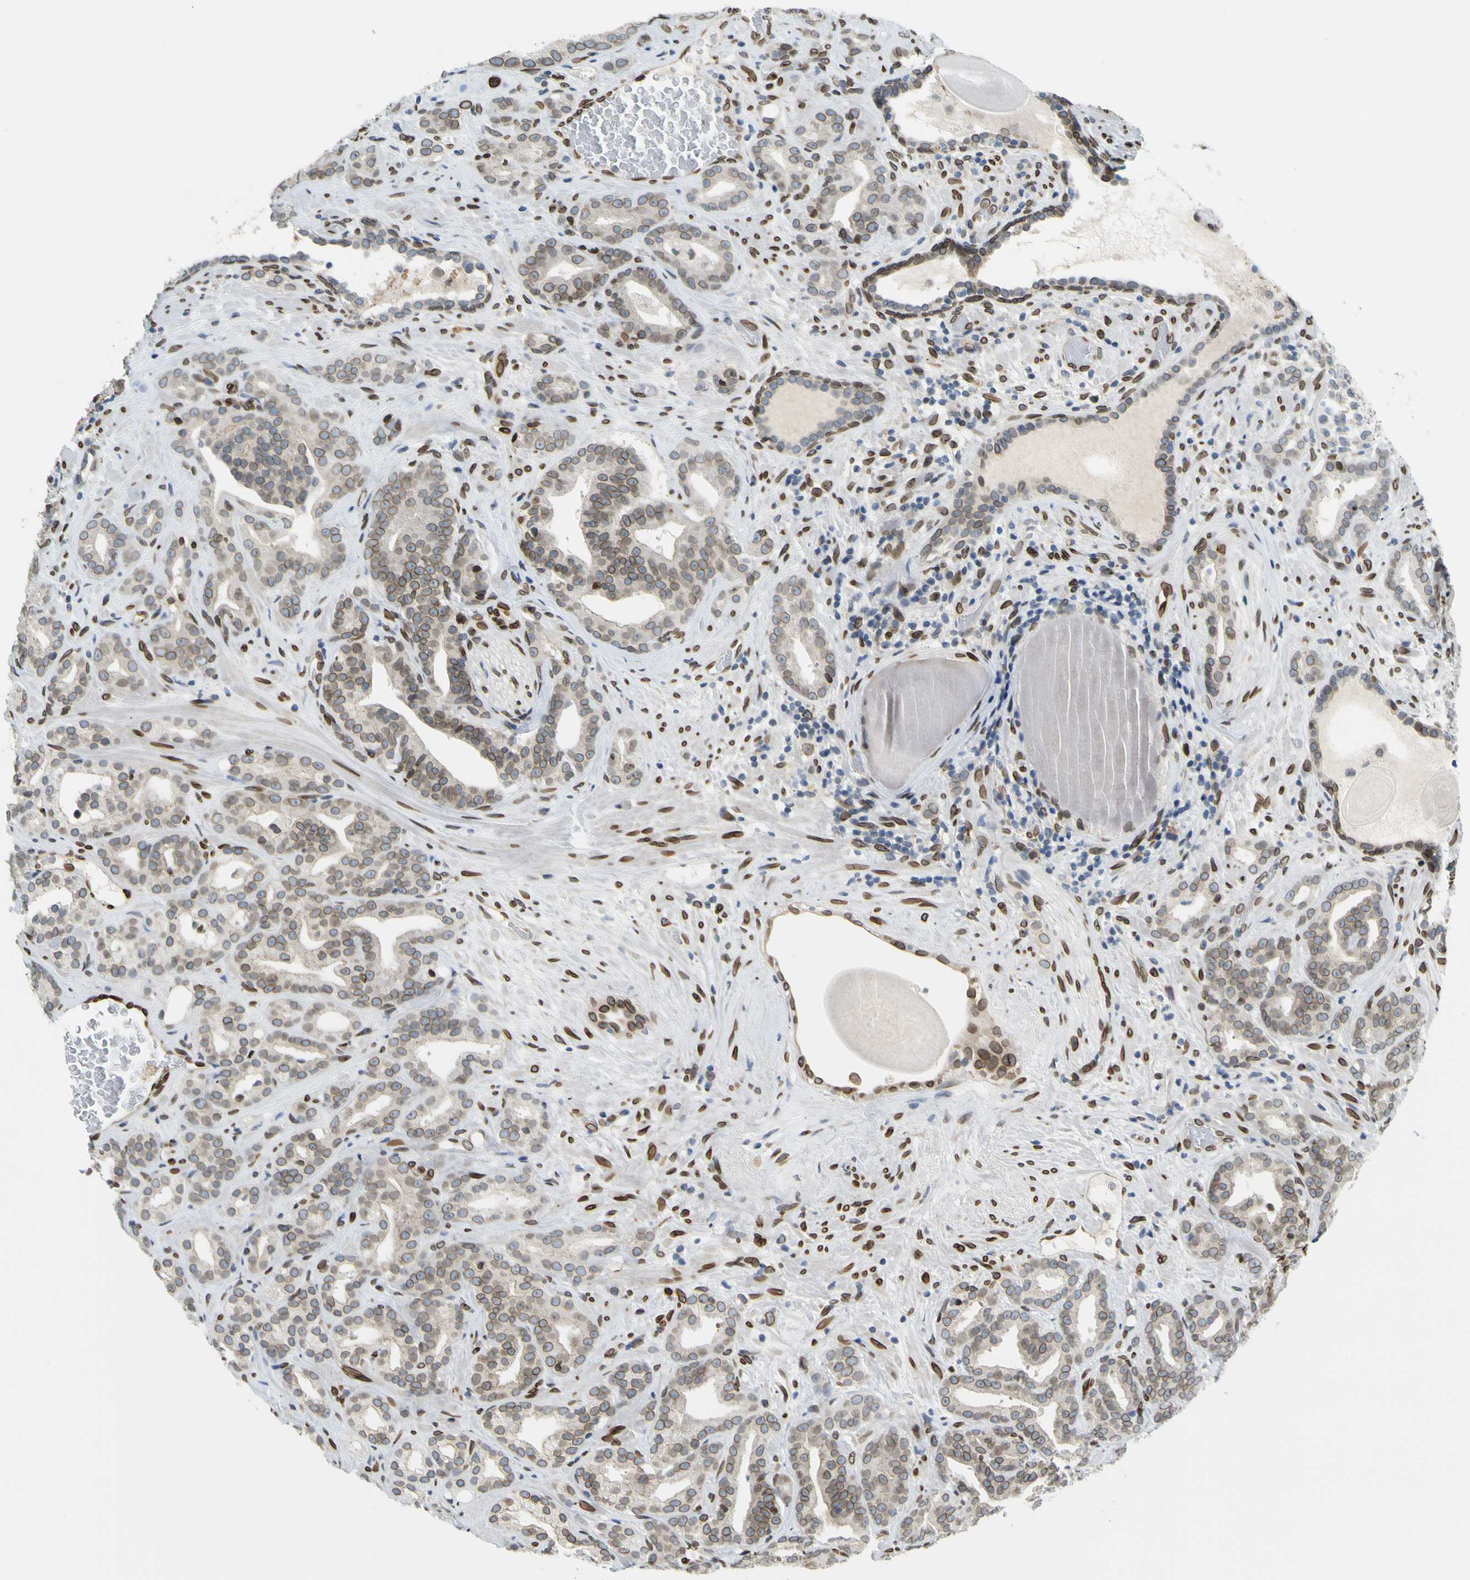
{"staining": {"intensity": "weak", "quantity": ">75%", "location": "cytoplasmic/membranous,nuclear"}, "tissue": "prostate cancer", "cell_type": "Tumor cells", "image_type": "cancer", "snomed": [{"axis": "morphology", "description": "Adenocarcinoma, Low grade"}, {"axis": "topography", "description": "Prostate"}], "caption": "DAB immunohistochemical staining of human prostate cancer reveals weak cytoplasmic/membranous and nuclear protein expression in approximately >75% of tumor cells. Nuclei are stained in blue.", "gene": "SUN1", "patient": {"sex": "male", "age": 63}}